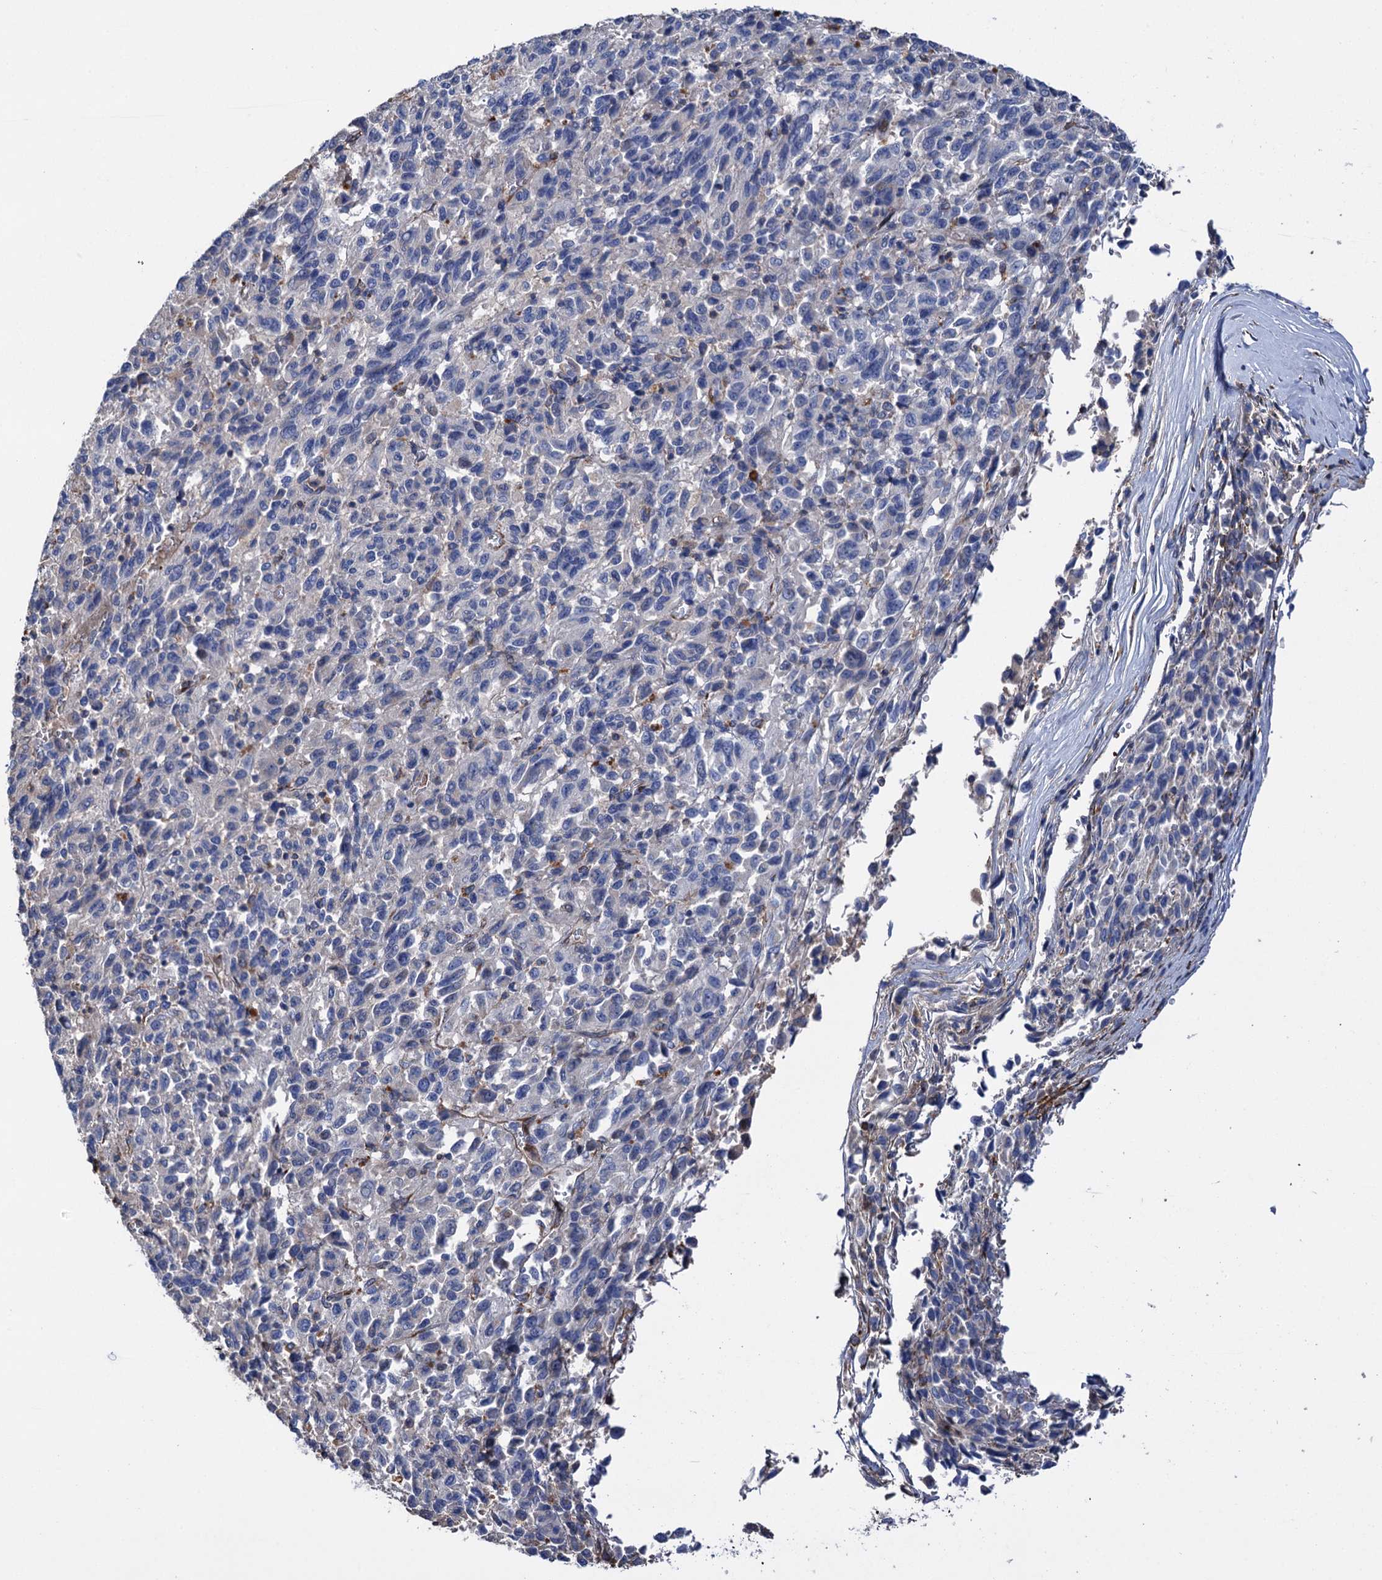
{"staining": {"intensity": "negative", "quantity": "none", "location": "none"}, "tissue": "melanoma", "cell_type": "Tumor cells", "image_type": "cancer", "snomed": [{"axis": "morphology", "description": "Malignant melanoma, Metastatic site"}, {"axis": "topography", "description": "Lung"}], "caption": "Melanoma stained for a protein using immunohistochemistry (IHC) exhibits no staining tumor cells.", "gene": "SCPEP1", "patient": {"sex": "male", "age": 64}}